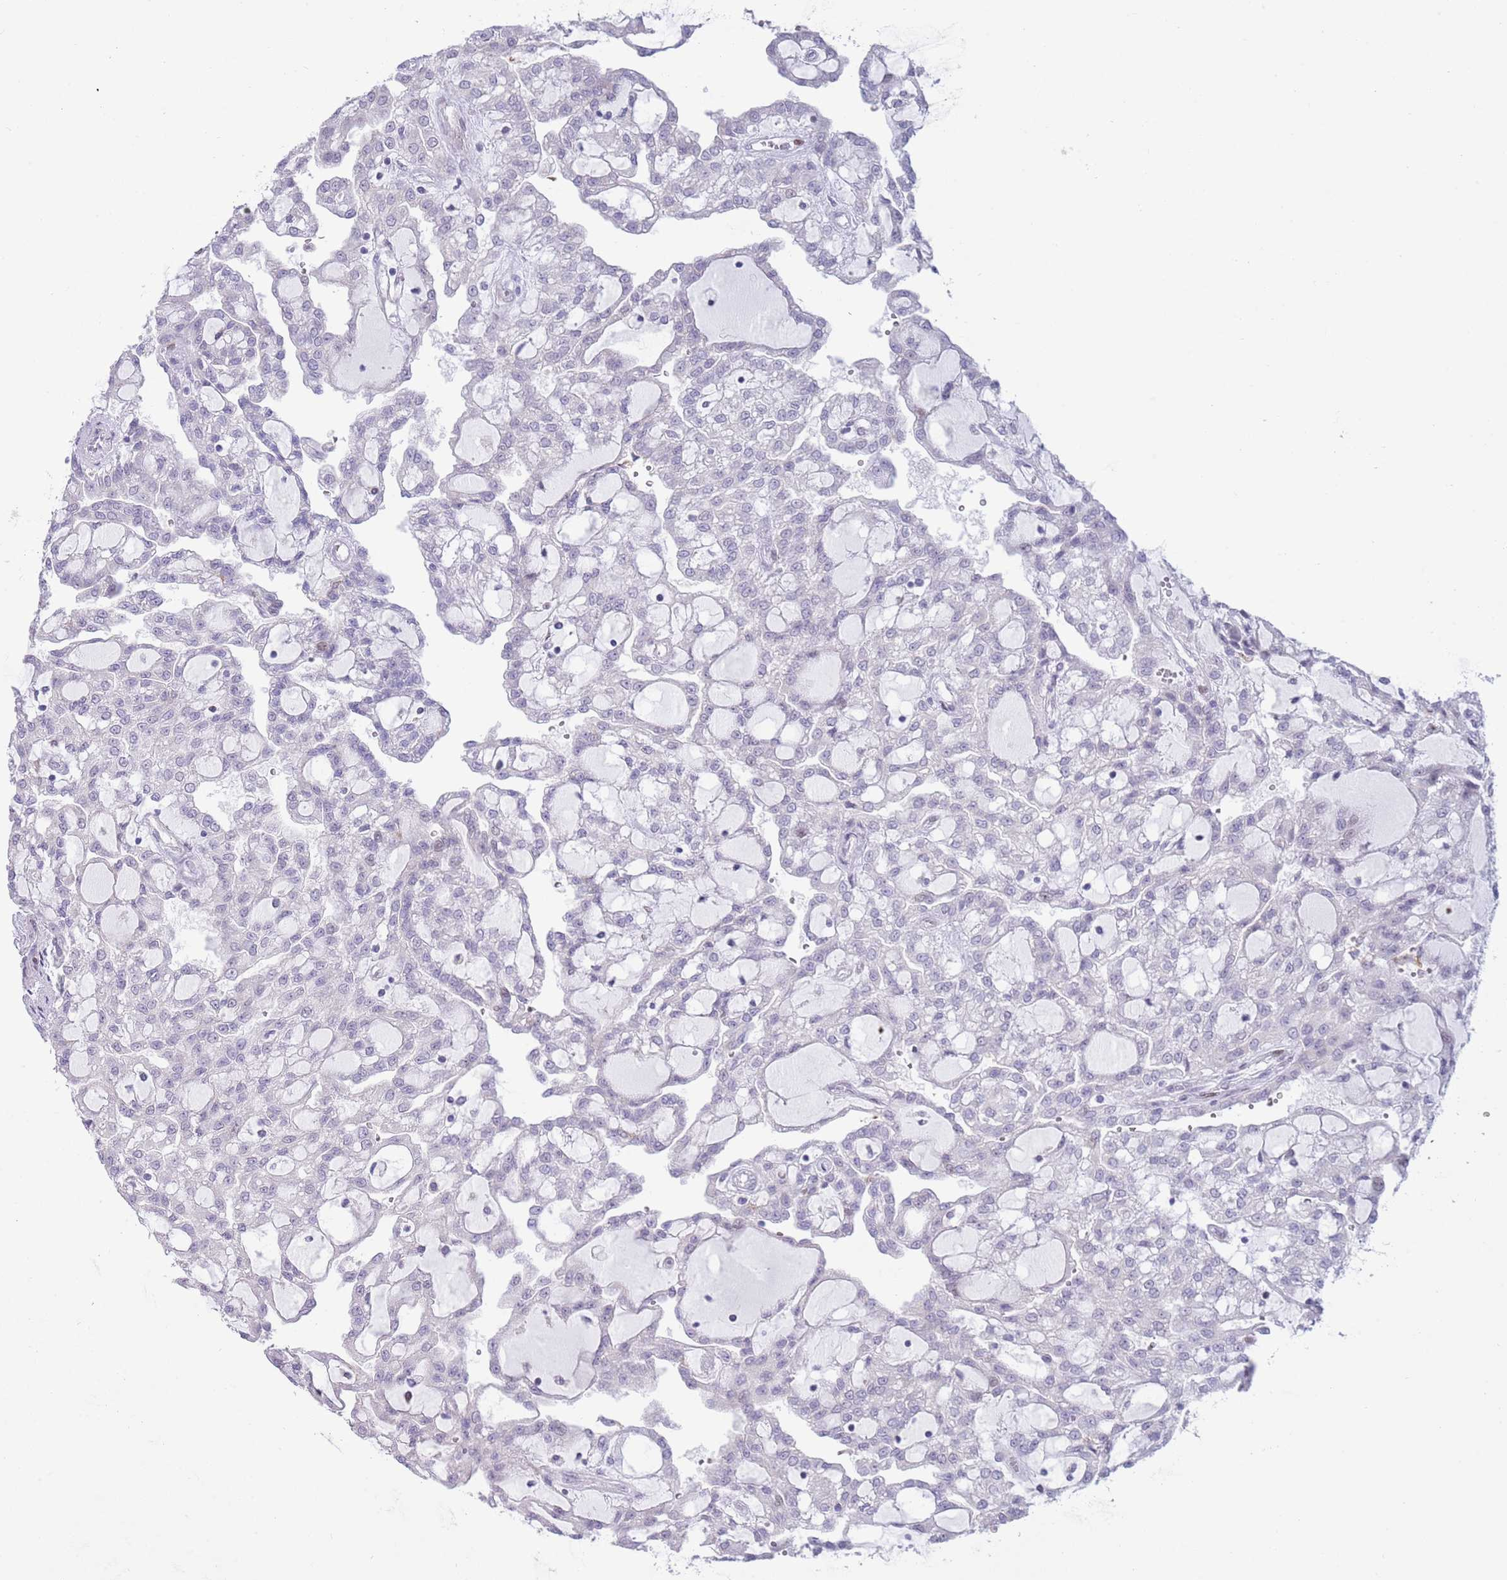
{"staining": {"intensity": "moderate", "quantity": "<25%", "location": "cytoplasmic/membranous,nuclear"}, "tissue": "renal cancer", "cell_type": "Tumor cells", "image_type": "cancer", "snomed": [{"axis": "morphology", "description": "Adenocarcinoma, NOS"}, {"axis": "topography", "description": "Kidney"}], "caption": "Protein expression analysis of renal adenocarcinoma reveals moderate cytoplasmic/membranous and nuclear positivity in about <25% of tumor cells.", "gene": "ANO8", "patient": {"sex": "male", "age": 63}}